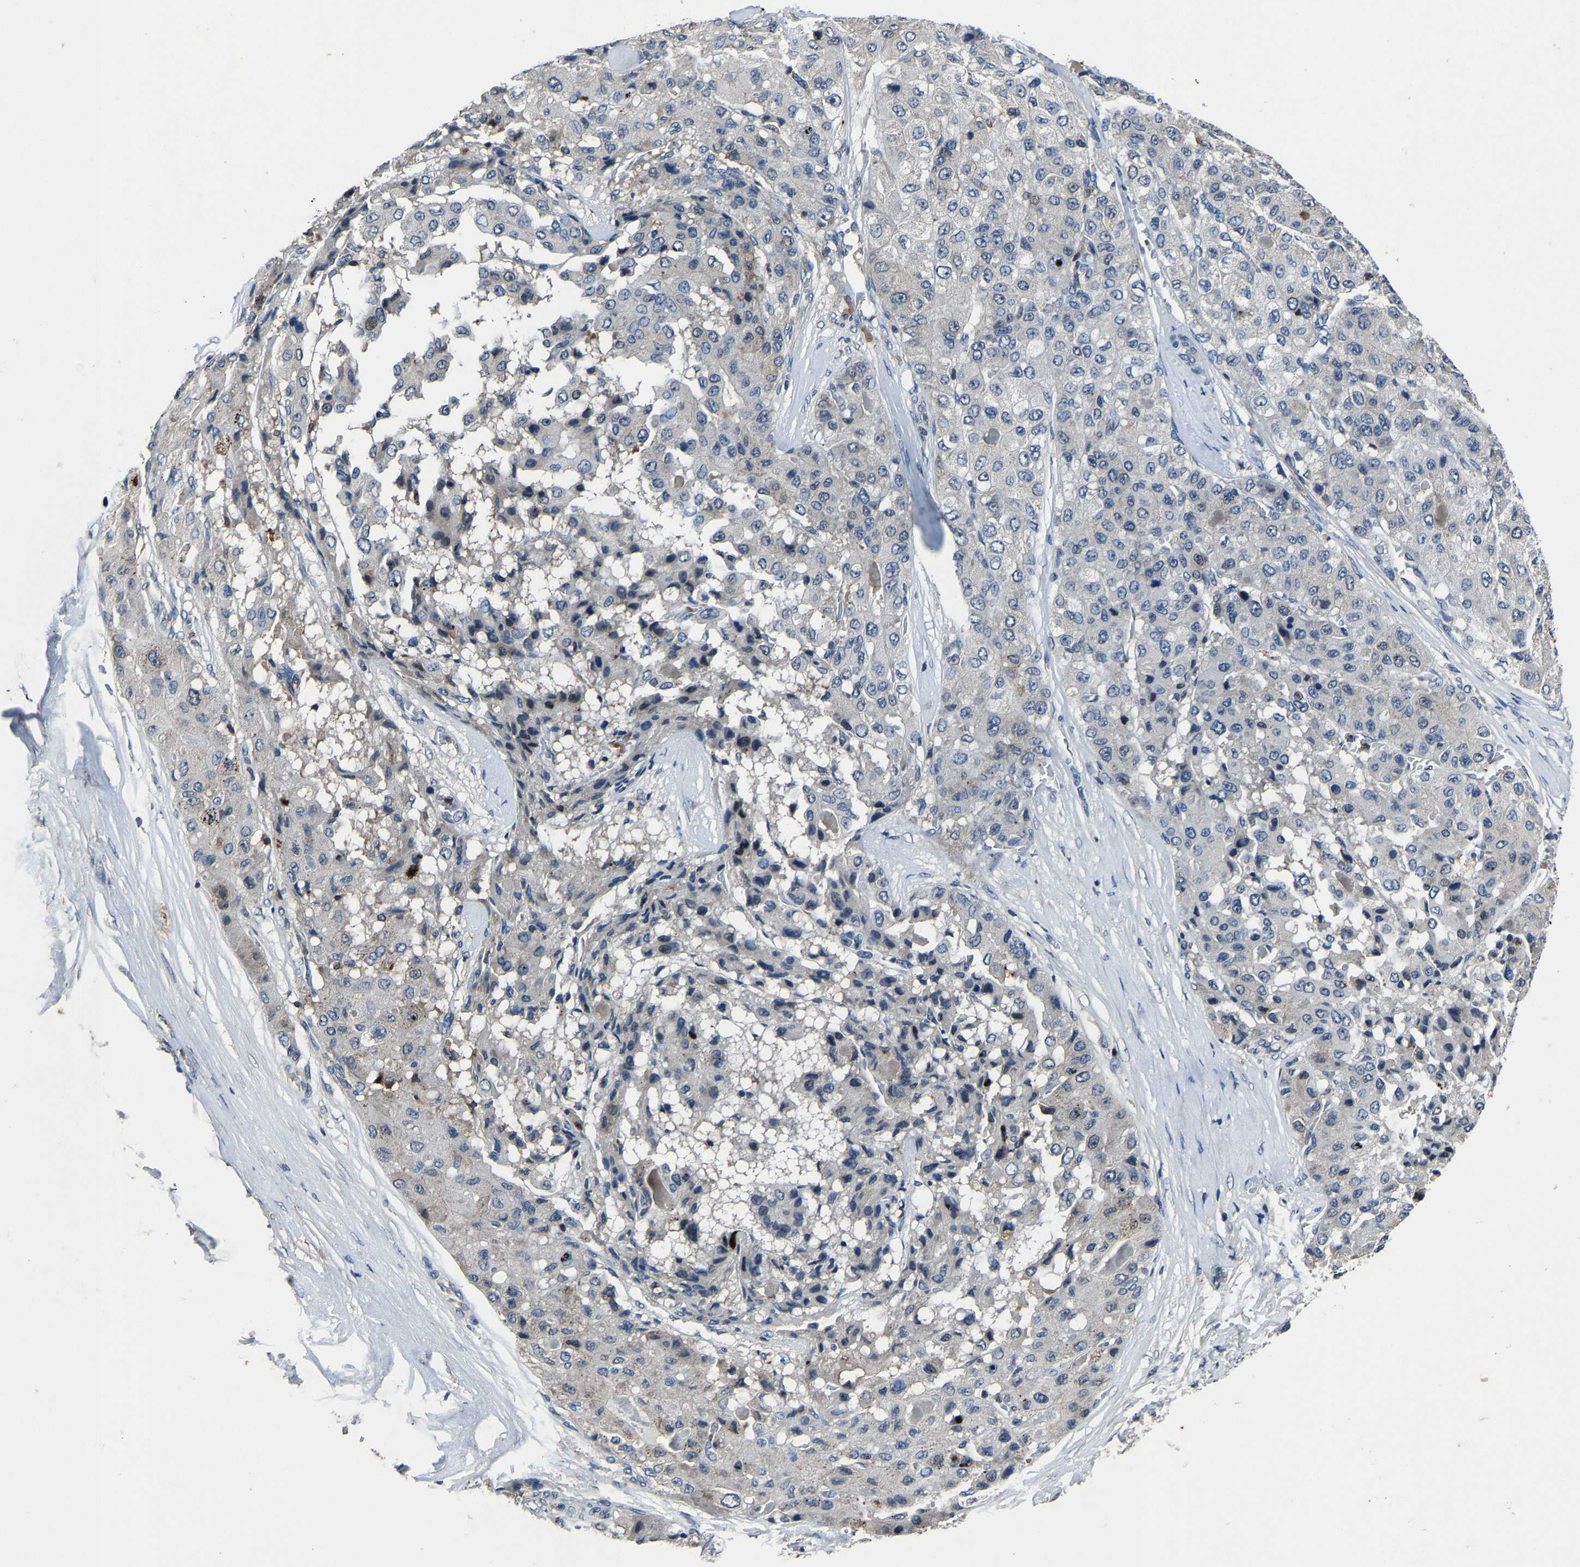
{"staining": {"intensity": "negative", "quantity": "none", "location": "none"}, "tissue": "liver cancer", "cell_type": "Tumor cells", "image_type": "cancer", "snomed": [{"axis": "morphology", "description": "Carcinoma, Hepatocellular, NOS"}, {"axis": "topography", "description": "Liver"}], "caption": "A photomicrograph of hepatocellular carcinoma (liver) stained for a protein reveals no brown staining in tumor cells. The staining was performed using DAB (3,3'-diaminobenzidine) to visualize the protein expression in brown, while the nuclei were stained in blue with hematoxylin (Magnification: 20x).", "gene": "PCNX2", "patient": {"sex": "male", "age": 80}}